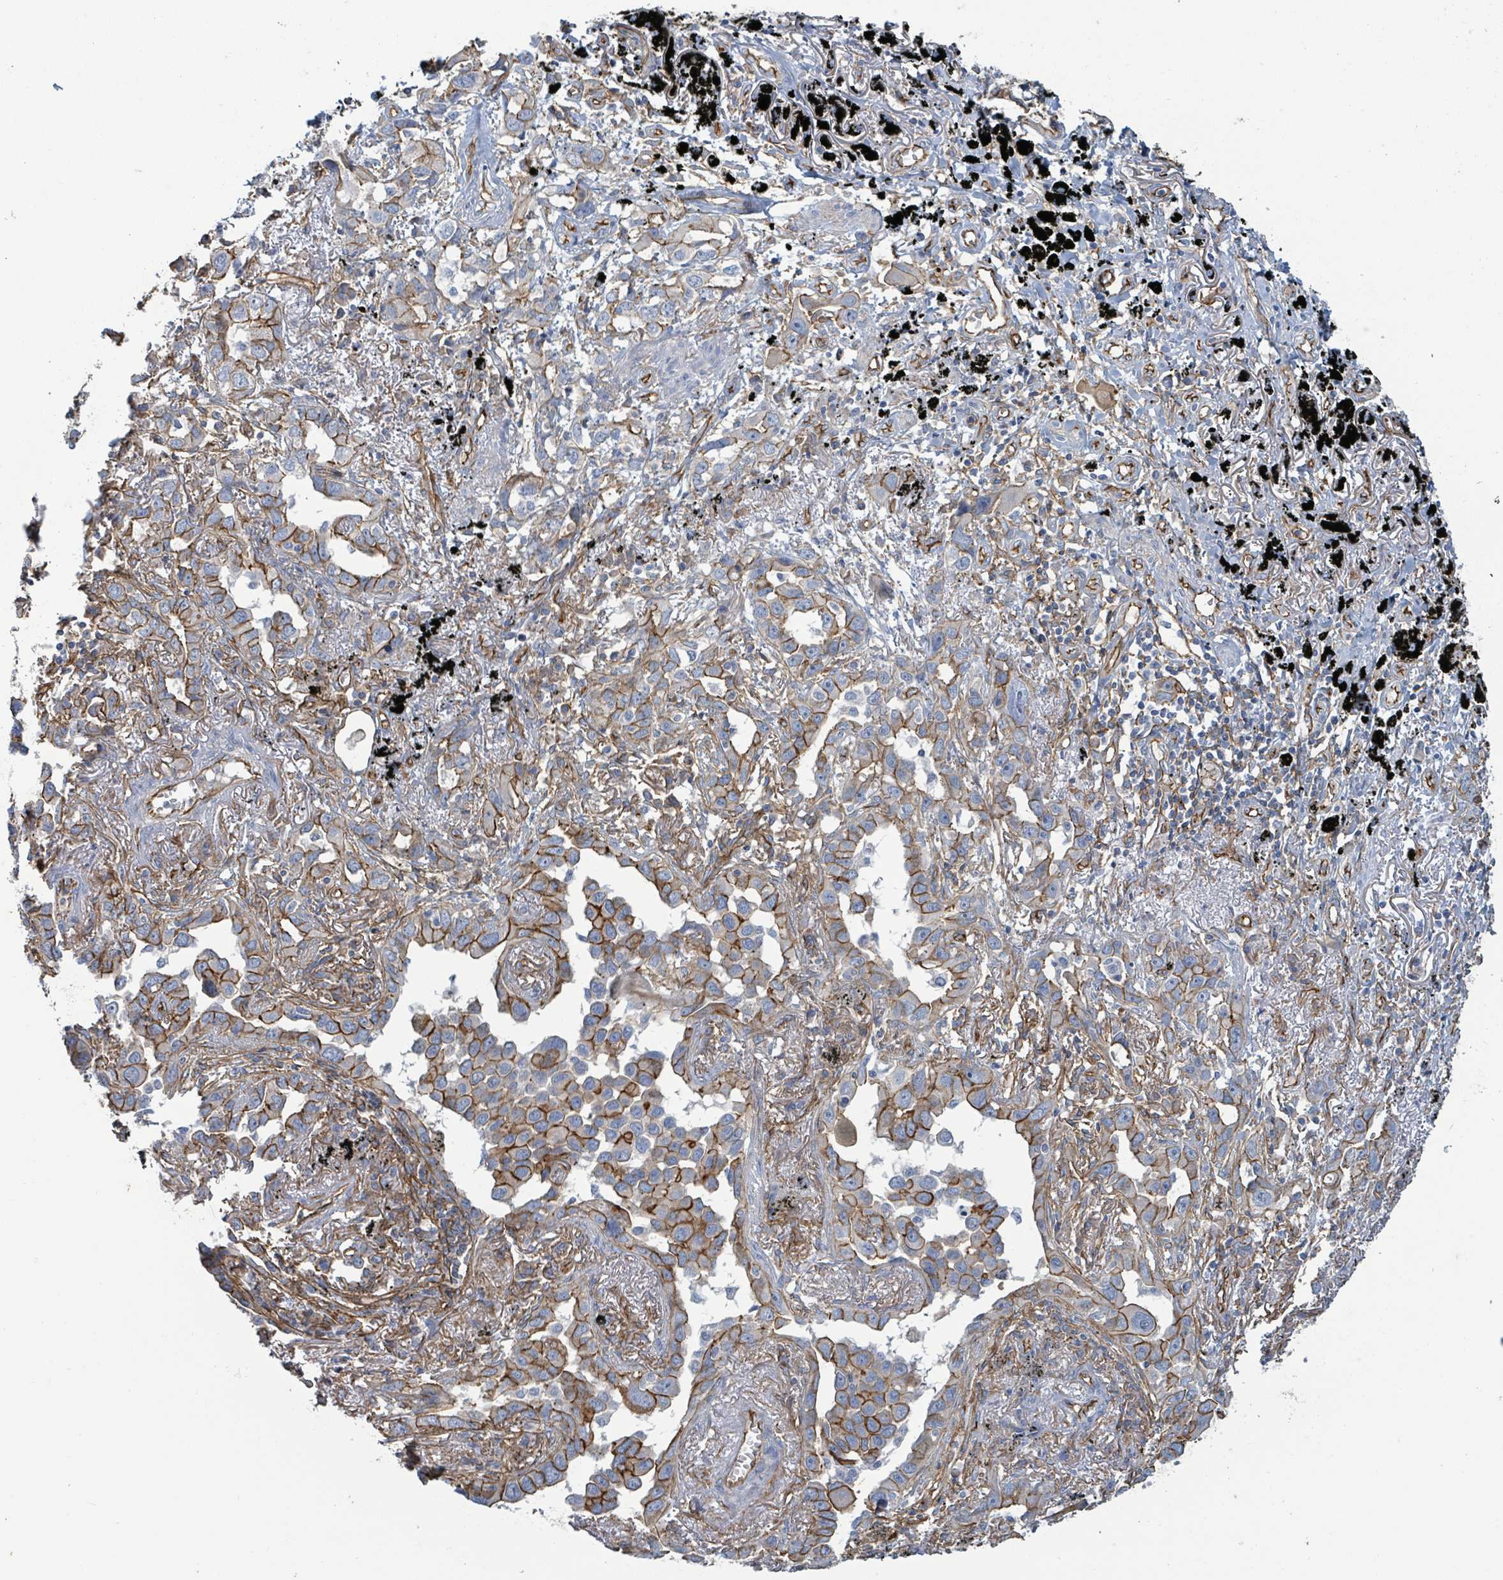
{"staining": {"intensity": "moderate", "quantity": ">75%", "location": "cytoplasmic/membranous"}, "tissue": "lung cancer", "cell_type": "Tumor cells", "image_type": "cancer", "snomed": [{"axis": "morphology", "description": "Adenocarcinoma, NOS"}, {"axis": "topography", "description": "Lung"}], "caption": "IHC image of neoplastic tissue: adenocarcinoma (lung) stained using immunohistochemistry (IHC) demonstrates medium levels of moderate protein expression localized specifically in the cytoplasmic/membranous of tumor cells, appearing as a cytoplasmic/membranous brown color.", "gene": "LDOC1", "patient": {"sex": "male", "age": 67}}